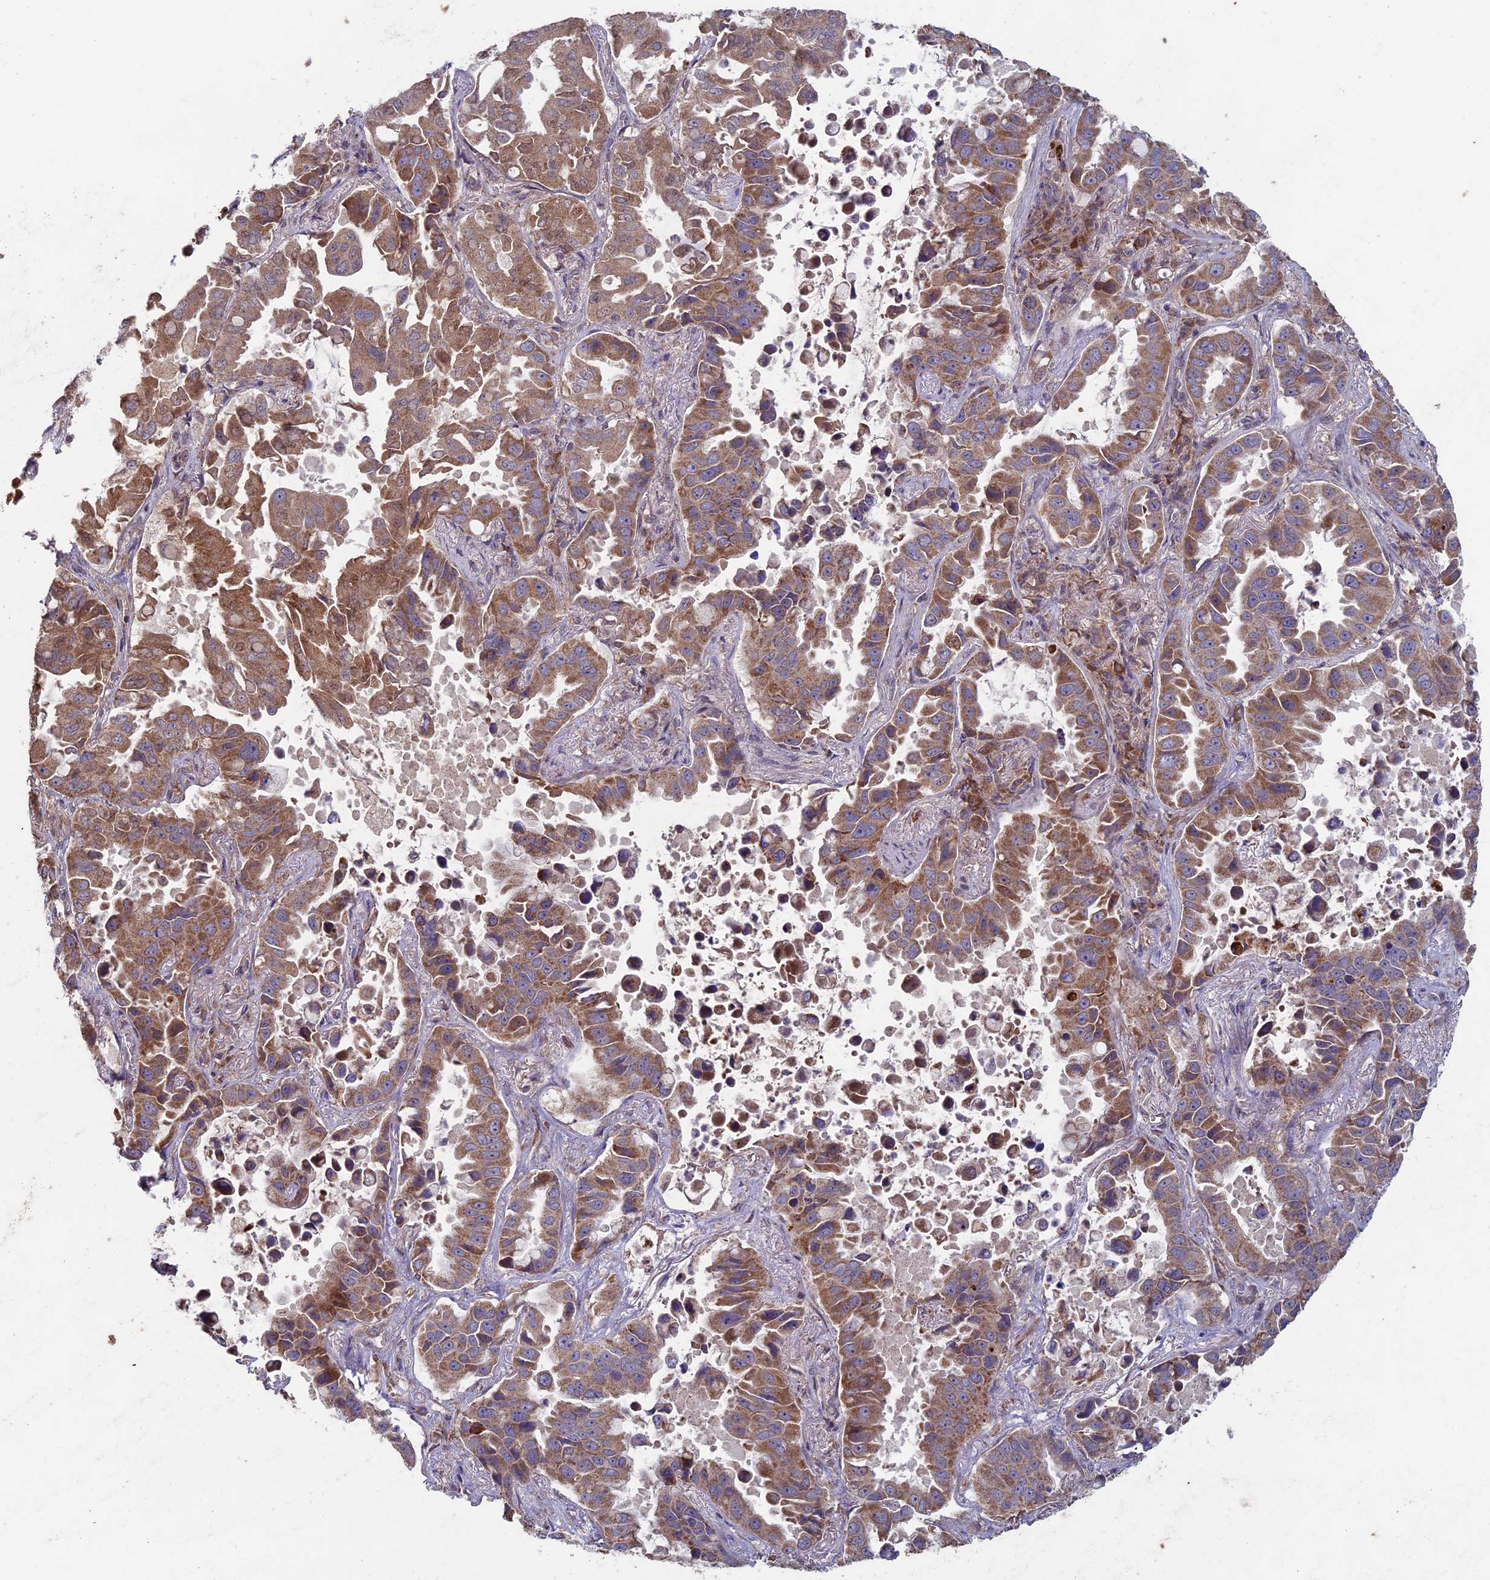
{"staining": {"intensity": "moderate", "quantity": ">75%", "location": "cytoplasmic/membranous"}, "tissue": "lung cancer", "cell_type": "Tumor cells", "image_type": "cancer", "snomed": [{"axis": "morphology", "description": "Adenocarcinoma, NOS"}, {"axis": "topography", "description": "Lung"}], "caption": "A high-resolution histopathology image shows immunohistochemistry (IHC) staining of adenocarcinoma (lung), which reveals moderate cytoplasmic/membranous positivity in about >75% of tumor cells.", "gene": "RCCD1", "patient": {"sex": "male", "age": 64}}